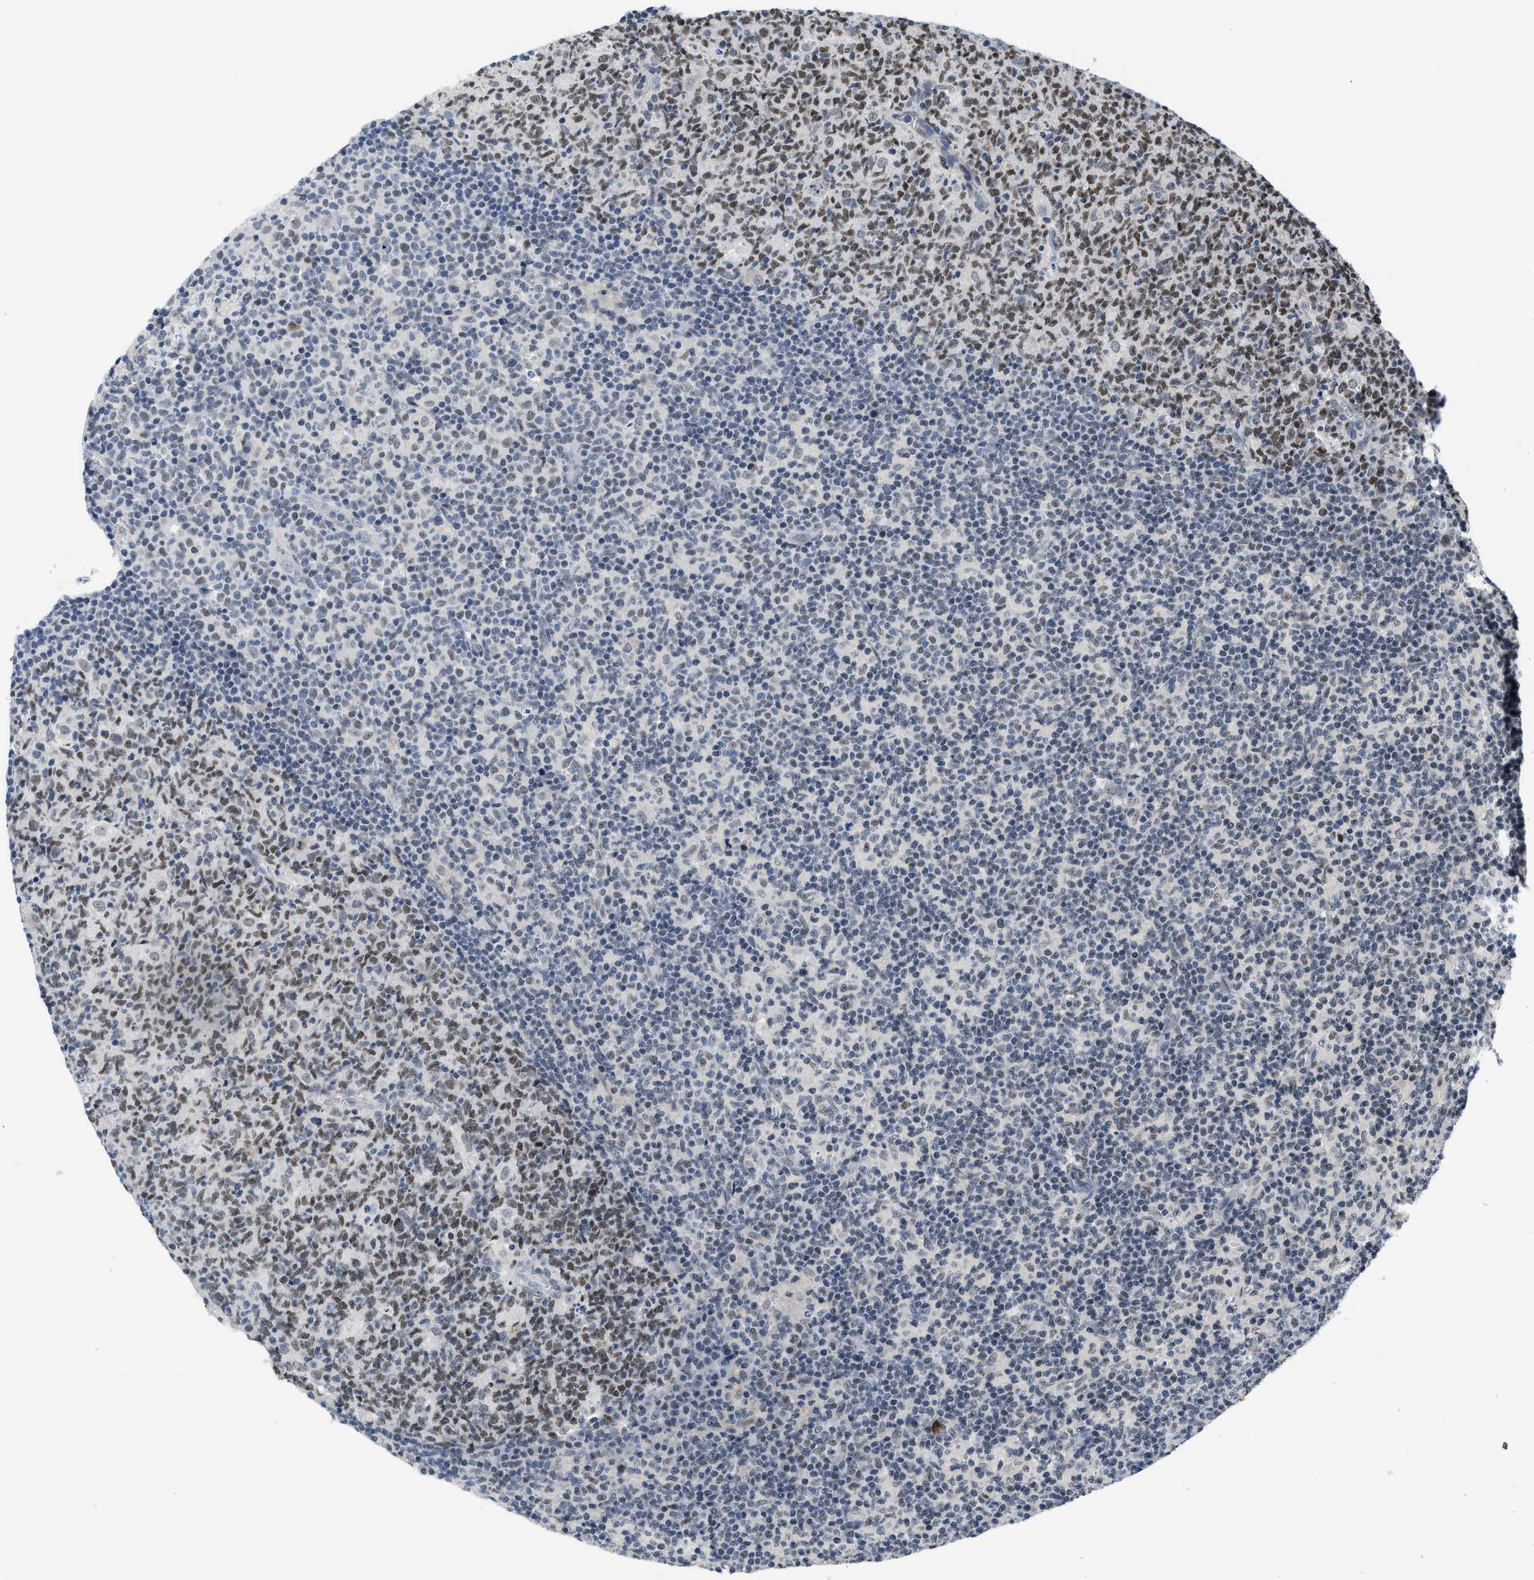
{"staining": {"intensity": "moderate", "quantity": ">75%", "location": "nuclear"}, "tissue": "lymph node", "cell_type": "Germinal center cells", "image_type": "normal", "snomed": [{"axis": "morphology", "description": "Normal tissue, NOS"}, {"axis": "morphology", "description": "Inflammation, NOS"}, {"axis": "topography", "description": "Lymph node"}], "caption": "Immunohistochemical staining of normal human lymph node reveals >75% levels of moderate nuclear protein staining in about >75% of germinal center cells.", "gene": "TERF2IP", "patient": {"sex": "male", "age": 55}}